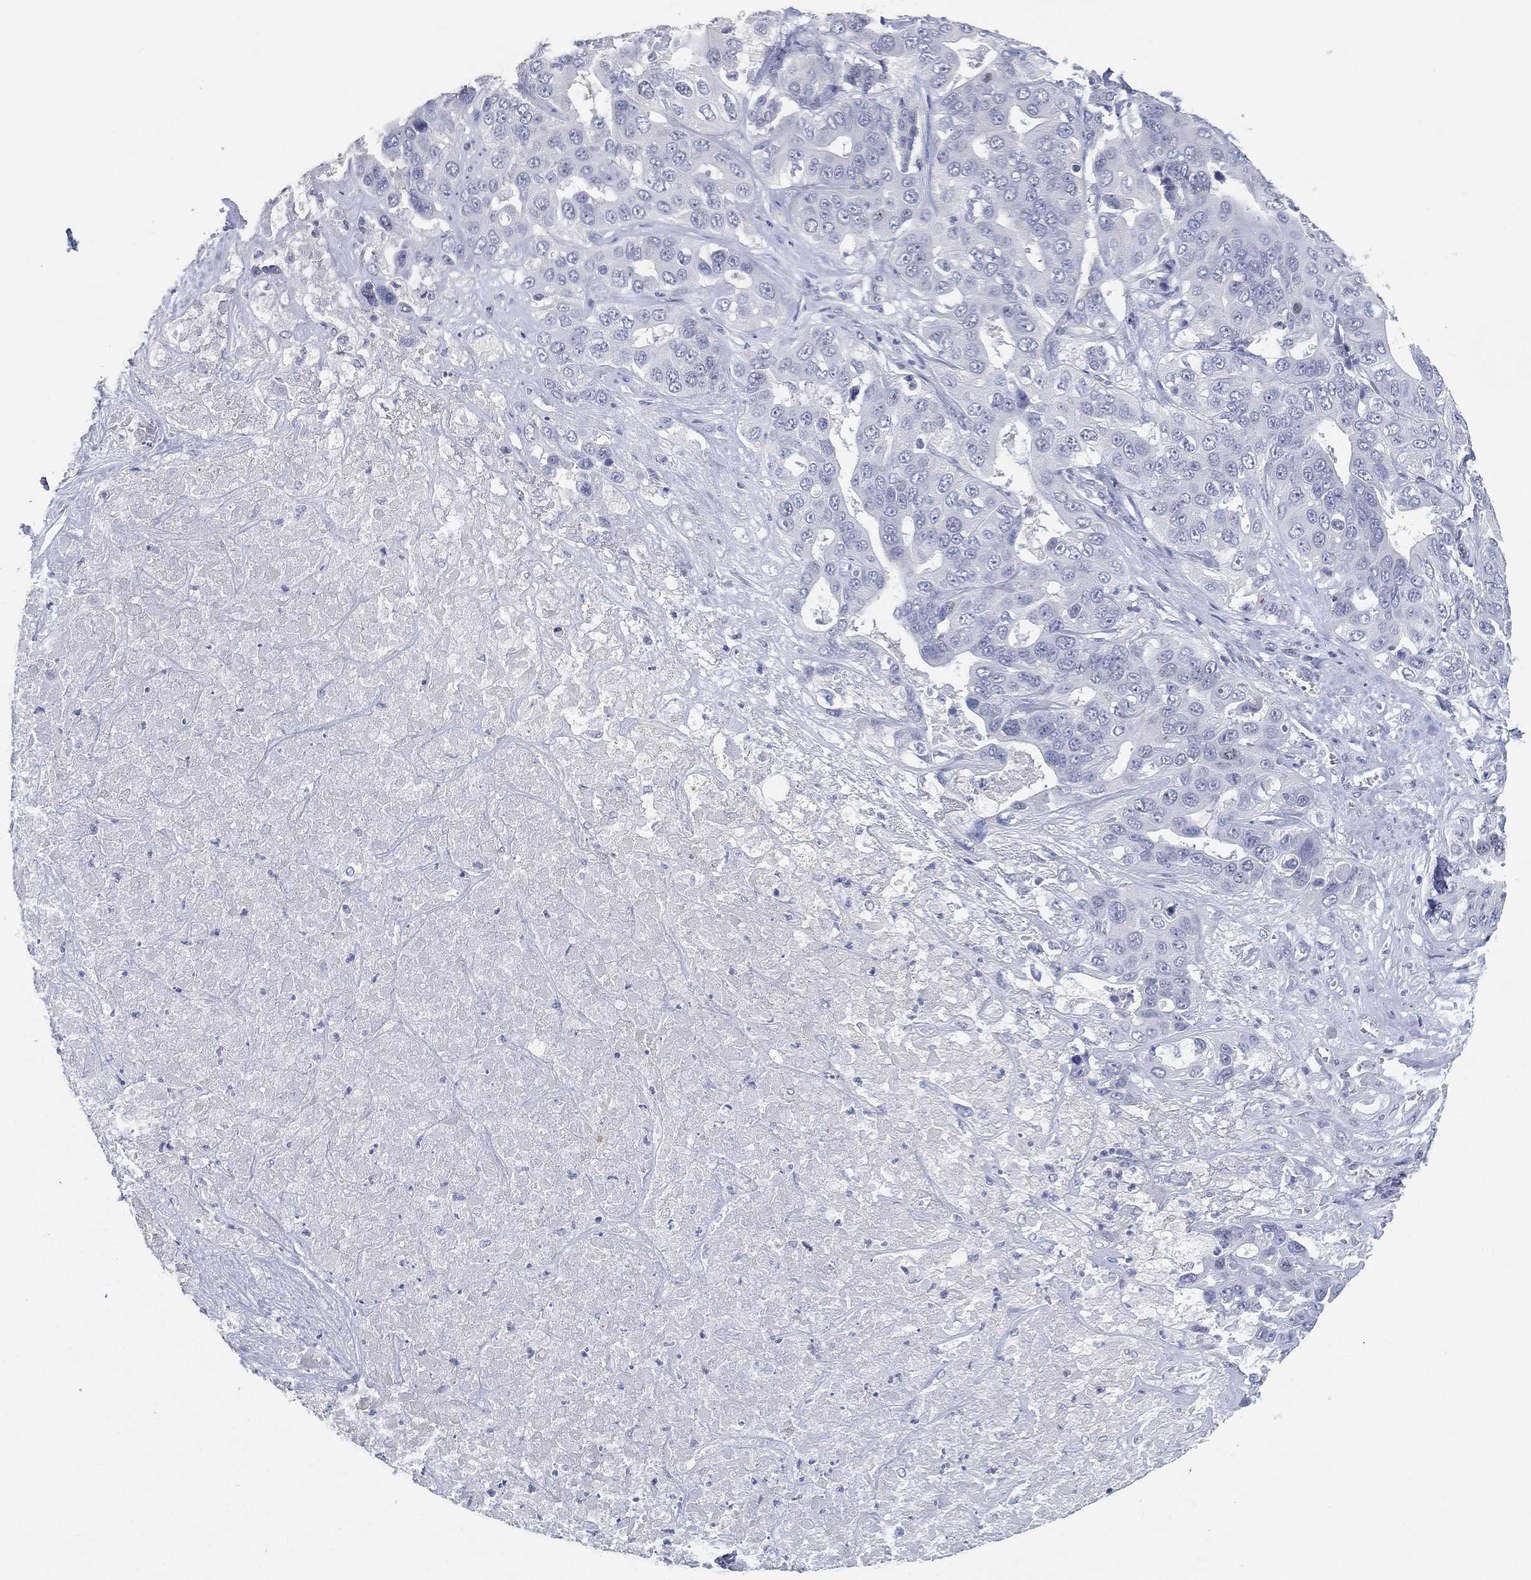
{"staining": {"intensity": "negative", "quantity": "none", "location": "none"}, "tissue": "liver cancer", "cell_type": "Tumor cells", "image_type": "cancer", "snomed": [{"axis": "morphology", "description": "Cholangiocarcinoma"}, {"axis": "topography", "description": "Liver"}], "caption": "Immunohistochemistry of cholangiocarcinoma (liver) reveals no expression in tumor cells.", "gene": "FAM187B", "patient": {"sex": "female", "age": 52}}